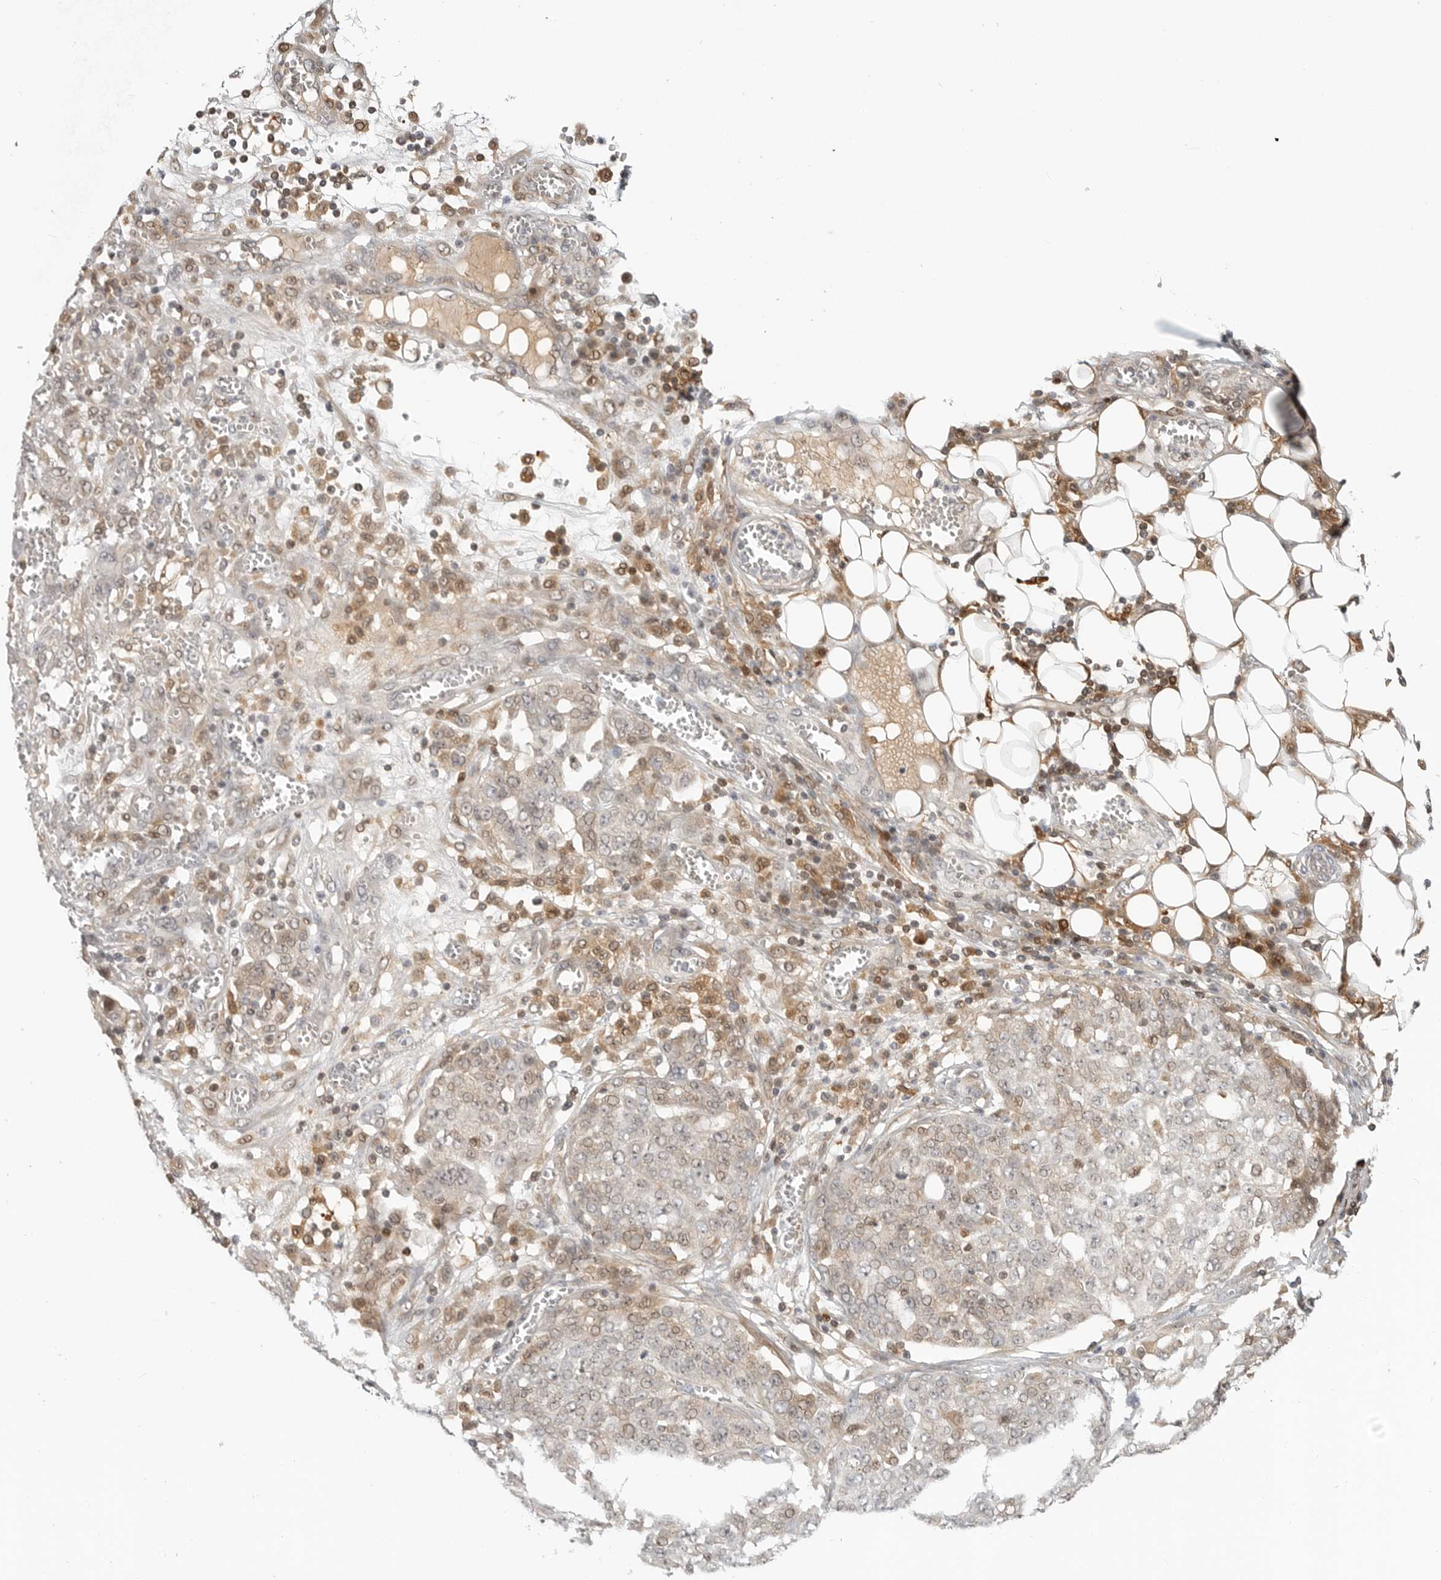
{"staining": {"intensity": "weak", "quantity": "<25%", "location": "cytoplasmic/membranous,nuclear"}, "tissue": "ovarian cancer", "cell_type": "Tumor cells", "image_type": "cancer", "snomed": [{"axis": "morphology", "description": "Cystadenocarcinoma, serous, NOS"}, {"axis": "topography", "description": "Soft tissue"}, {"axis": "topography", "description": "Ovary"}], "caption": "This is a image of immunohistochemistry (IHC) staining of ovarian cancer (serous cystadenocarcinoma), which shows no positivity in tumor cells. (DAB IHC with hematoxylin counter stain).", "gene": "CTIF", "patient": {"sex": "female", "age": 57}}